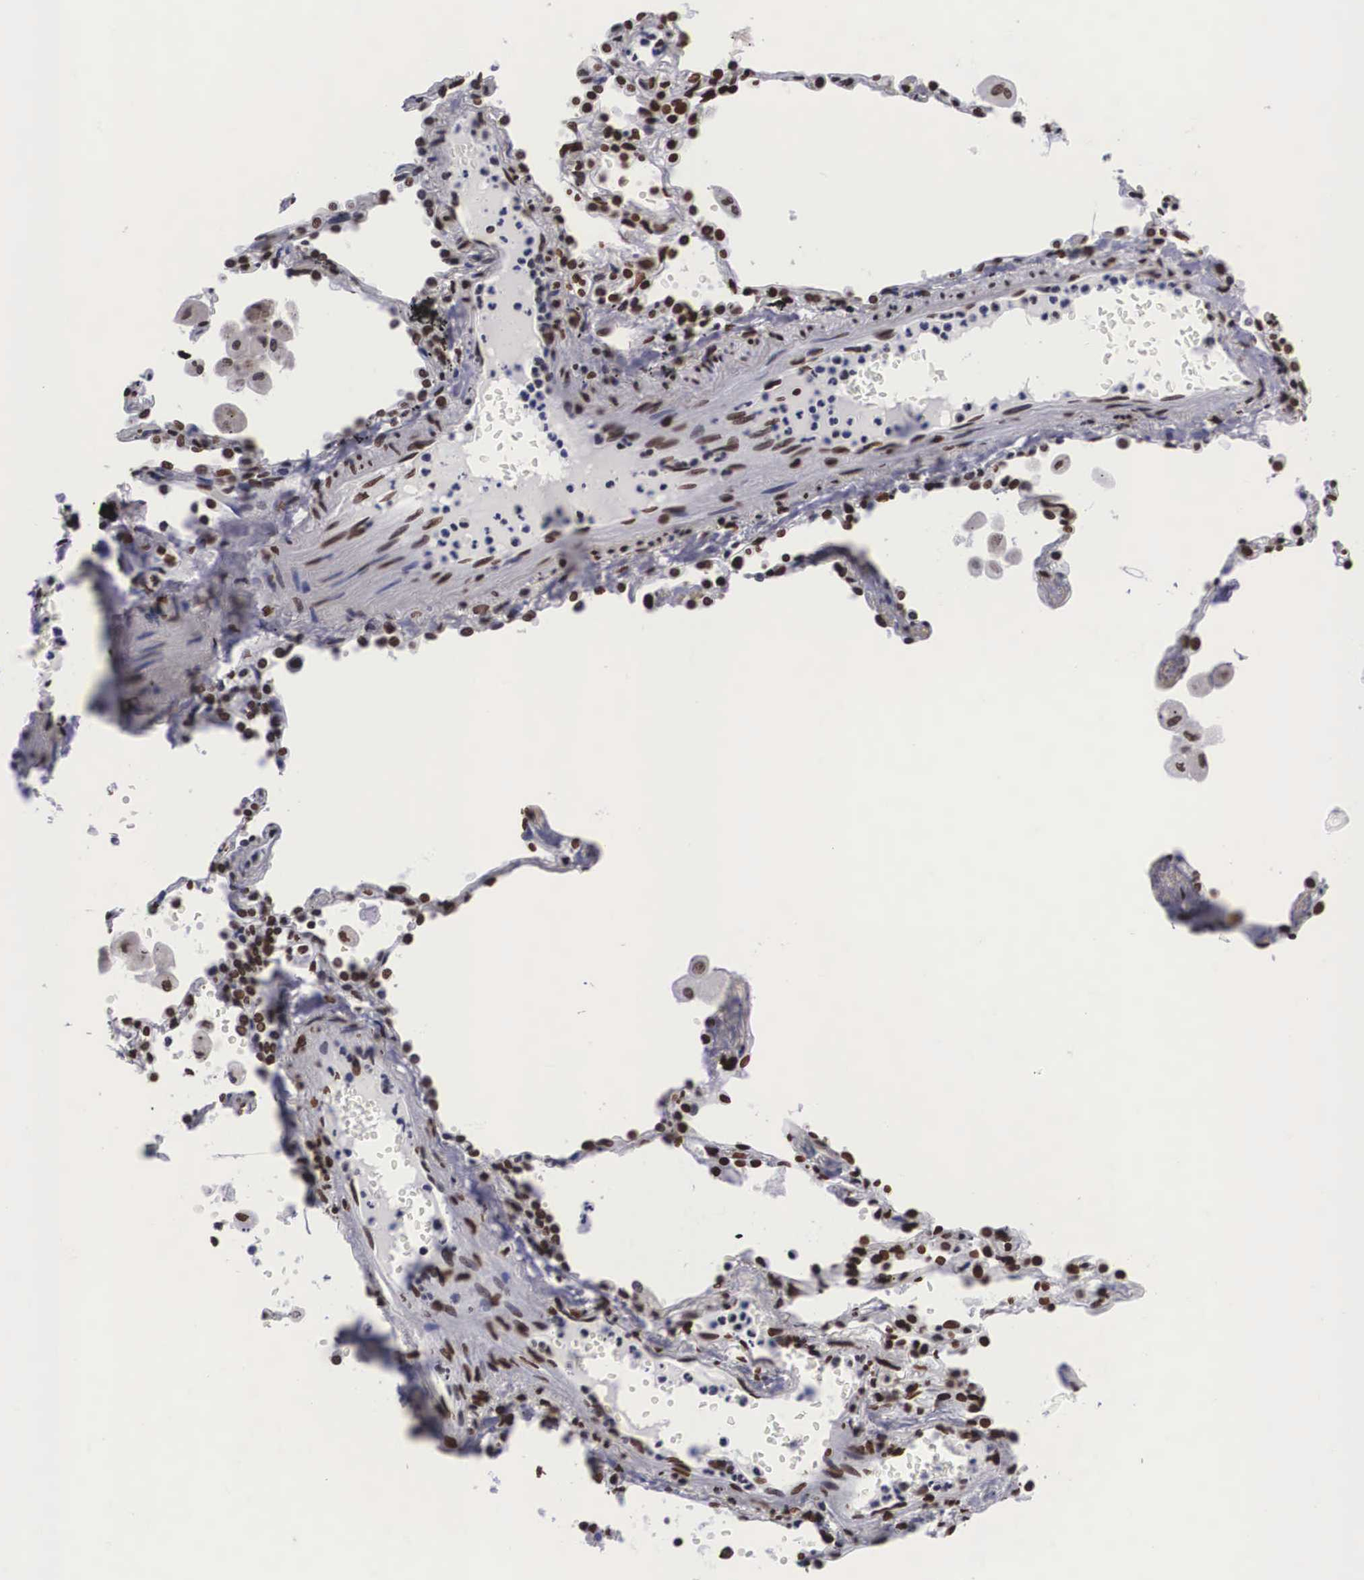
{"staining": {"intensity": "strong", "quantity": ">75%", "location": "nuclear"}, "tissue": "lung cancer", "cell_type": "Tumor cells", "image_type": "cancer", "snomed": [{"axis": "morphology", "description": "Squamous cell carcinoma, NOS"}, {"axis": "topography", "description": "Lung"}], "caption": "This is an image of immunohistochemistry (IHC) staining of squamous cell carcinoma (lung), which shows strong expression in the nuclear of tumor cells.", "gene": "MECP2", "patient": {"sex": "male", "age": 71}}